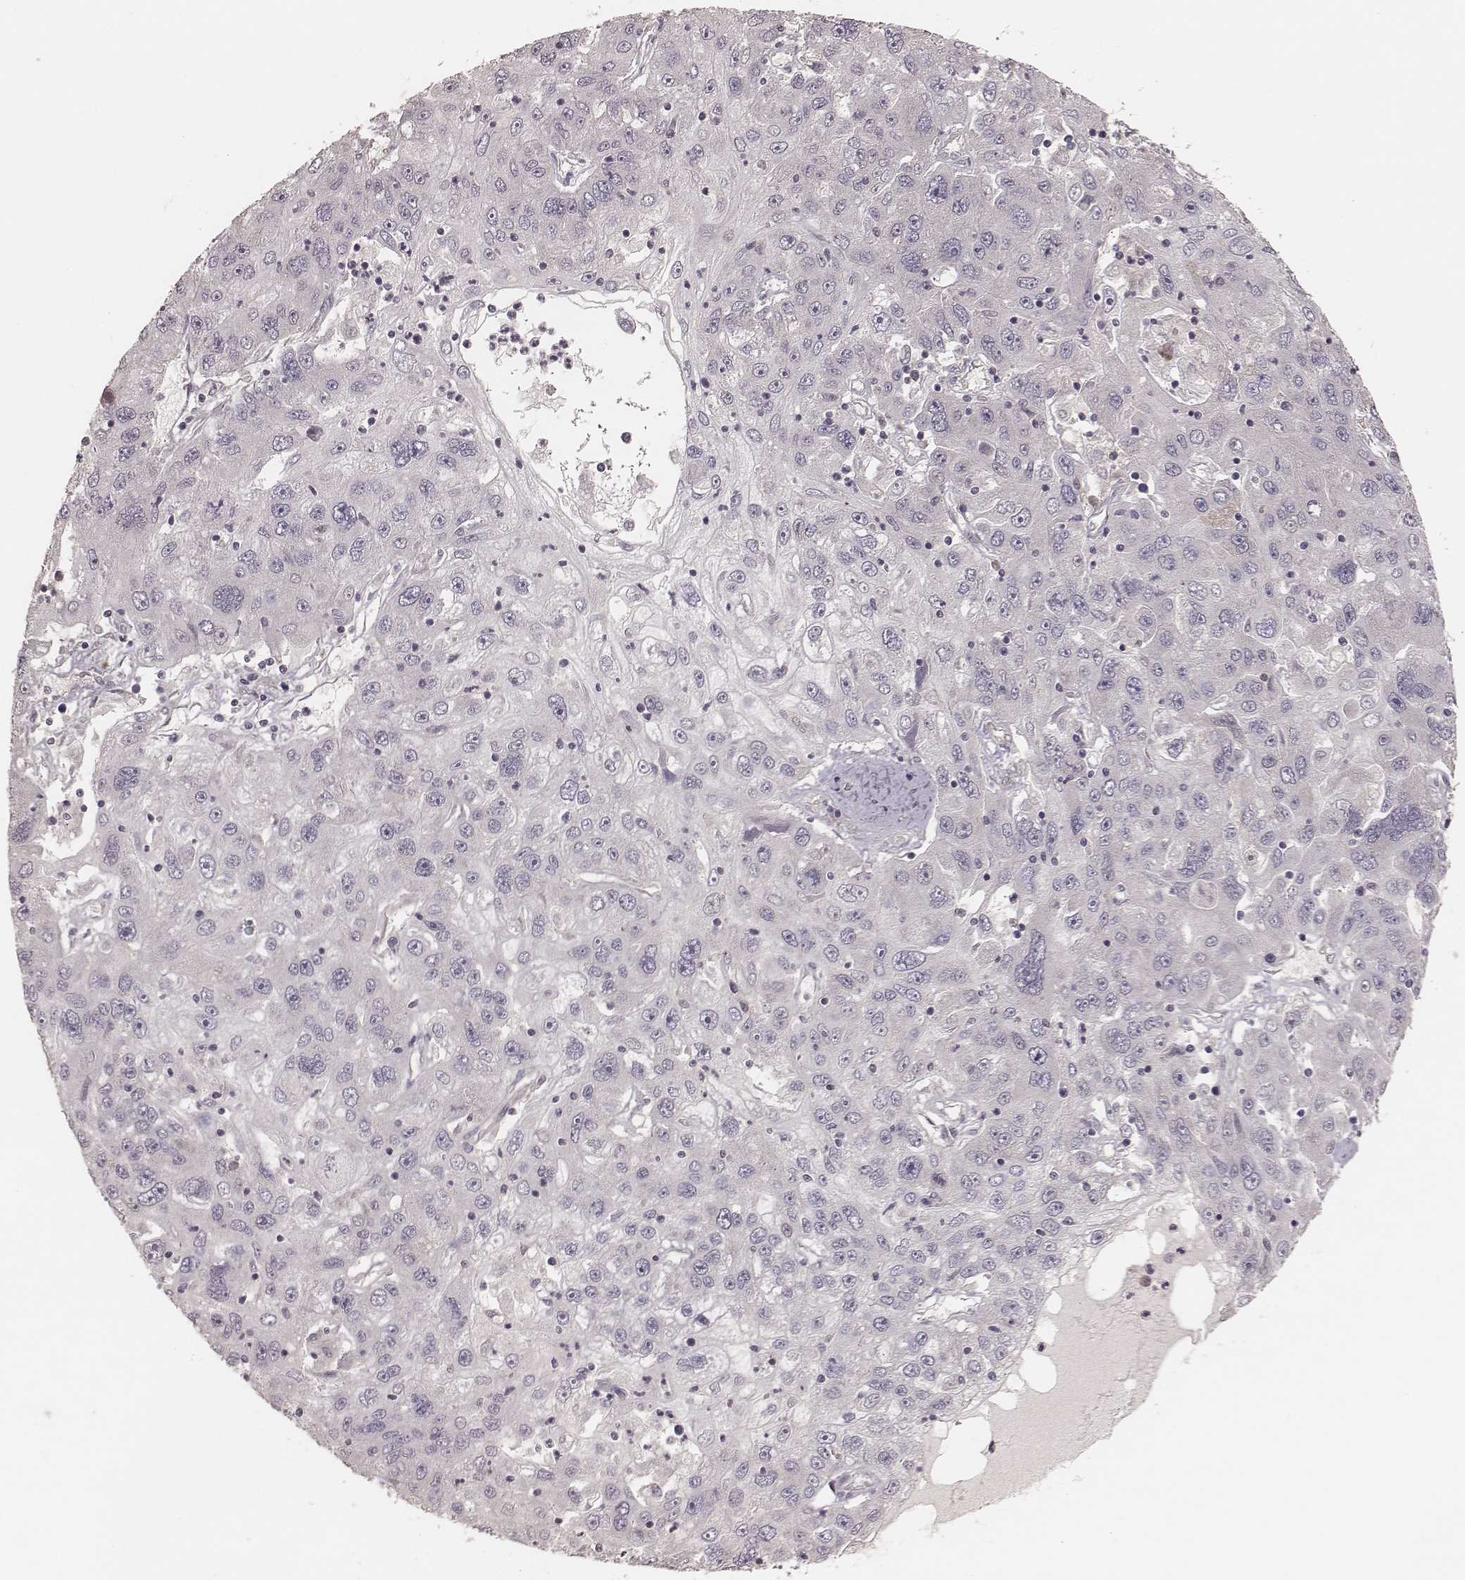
{"staining": {"intensity": "negative", "quantity": "none", "location": "none"}, "tissue": "stomach cancer", "cell_type": "Tumor cells", "image_type": "cancer", "snomed": [{"axis": "morphology", "description": "Adenocarcinoma, NOS"}, {"axis": "topography", "description": "Stomach"}], "caption": "Photomicrograph shows no significant protein positivity in tumor cells of stomach cancer. Nuclei are stained in blue.", "gene": "CARS1", "patient": {"sex": "male", "age": 56}}